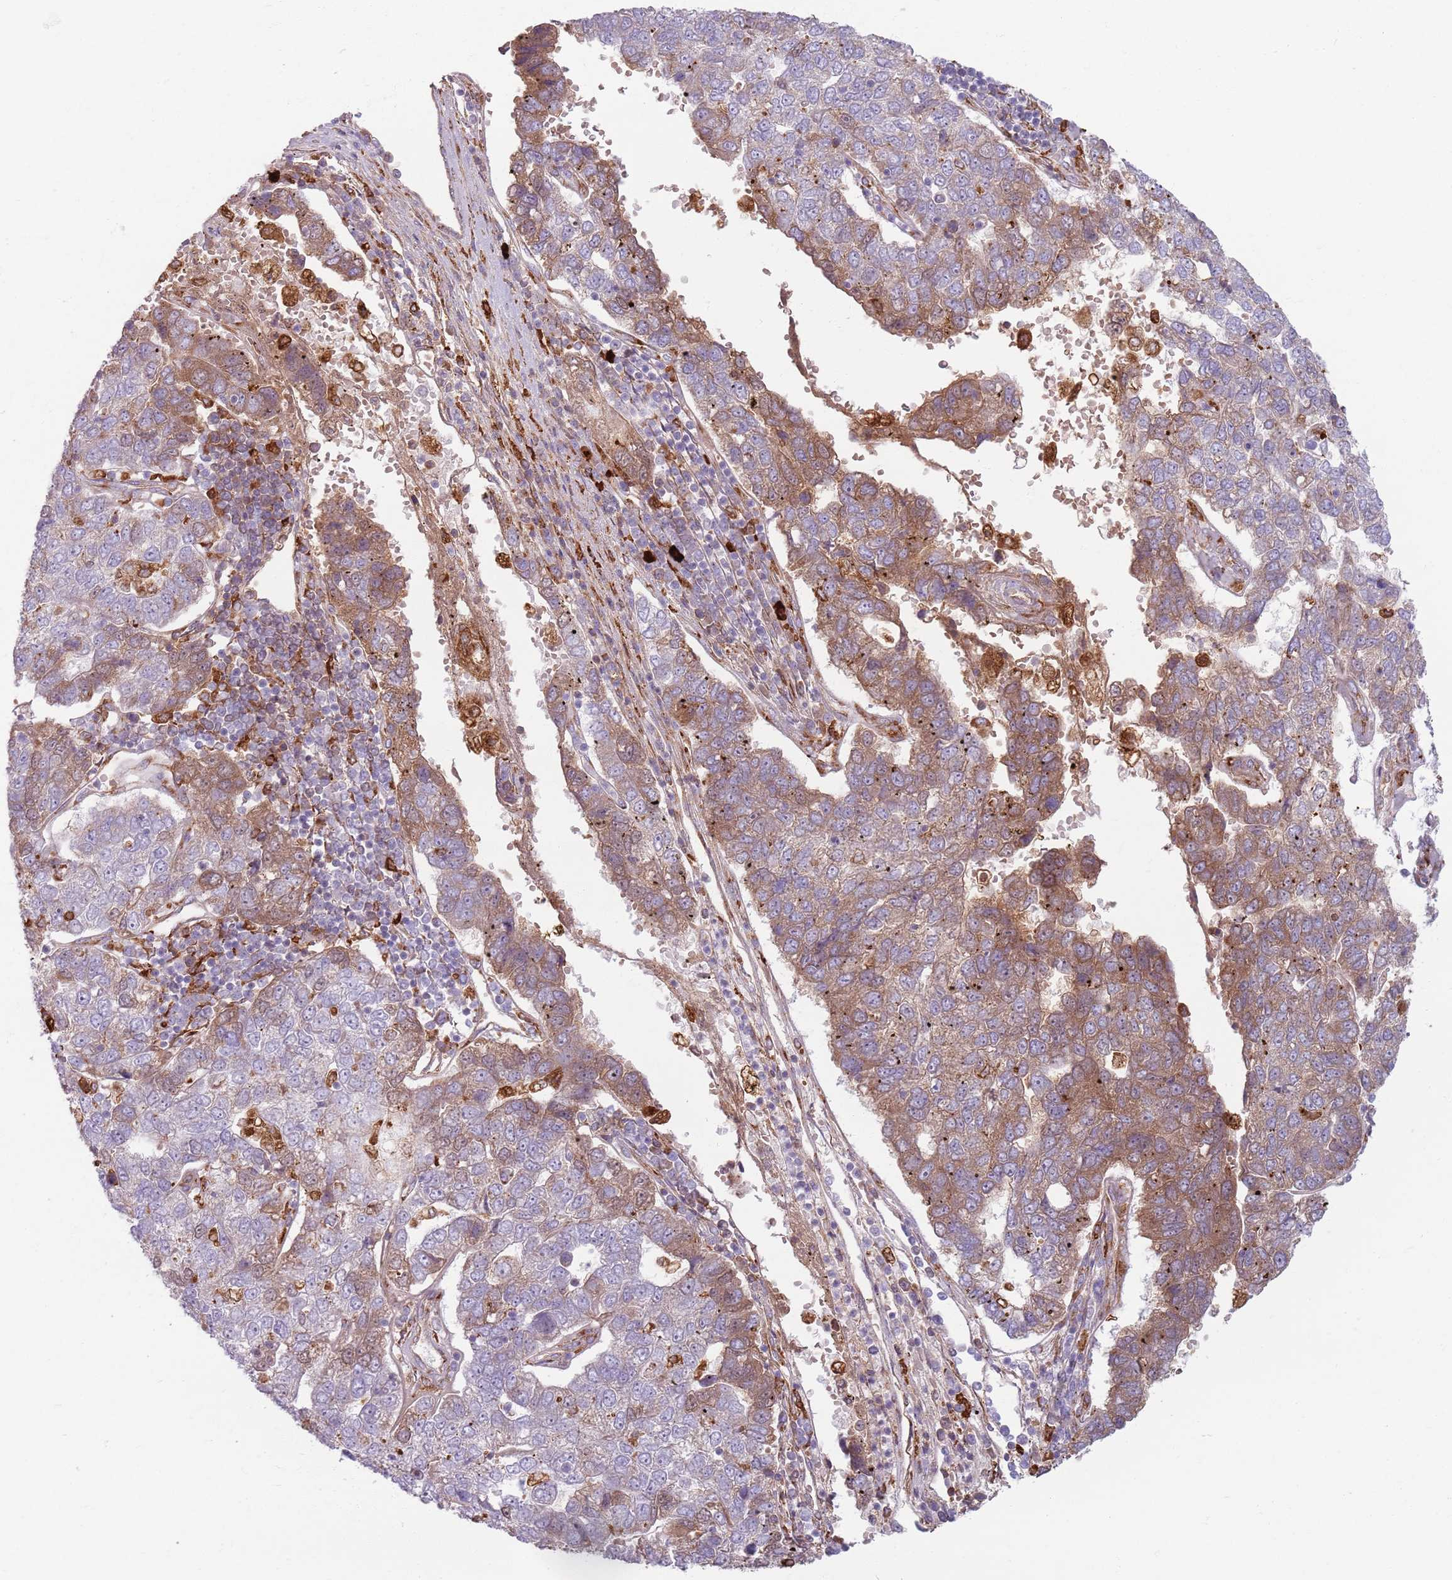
{"staining": {"intensity": "moderate", "quantity": "25%-75%", "location": "cytoplasmic/membranous"}, "tissue": "pancreatic cancer", "cell_type": "Tumor cells", "image_type": "cancer", "snomed": [{"axis": "morphology", "description": "Adenocarcinoma, NOS"}, {"axis": "topography", "description": "Pancreas"}], "caption": "Human pancreatic adenocarcinoma stained with a protein marker shows moderate staining in tumor cells.", "gene": "COLGALT1", "patient": {"sex": "female", "age": 61}}